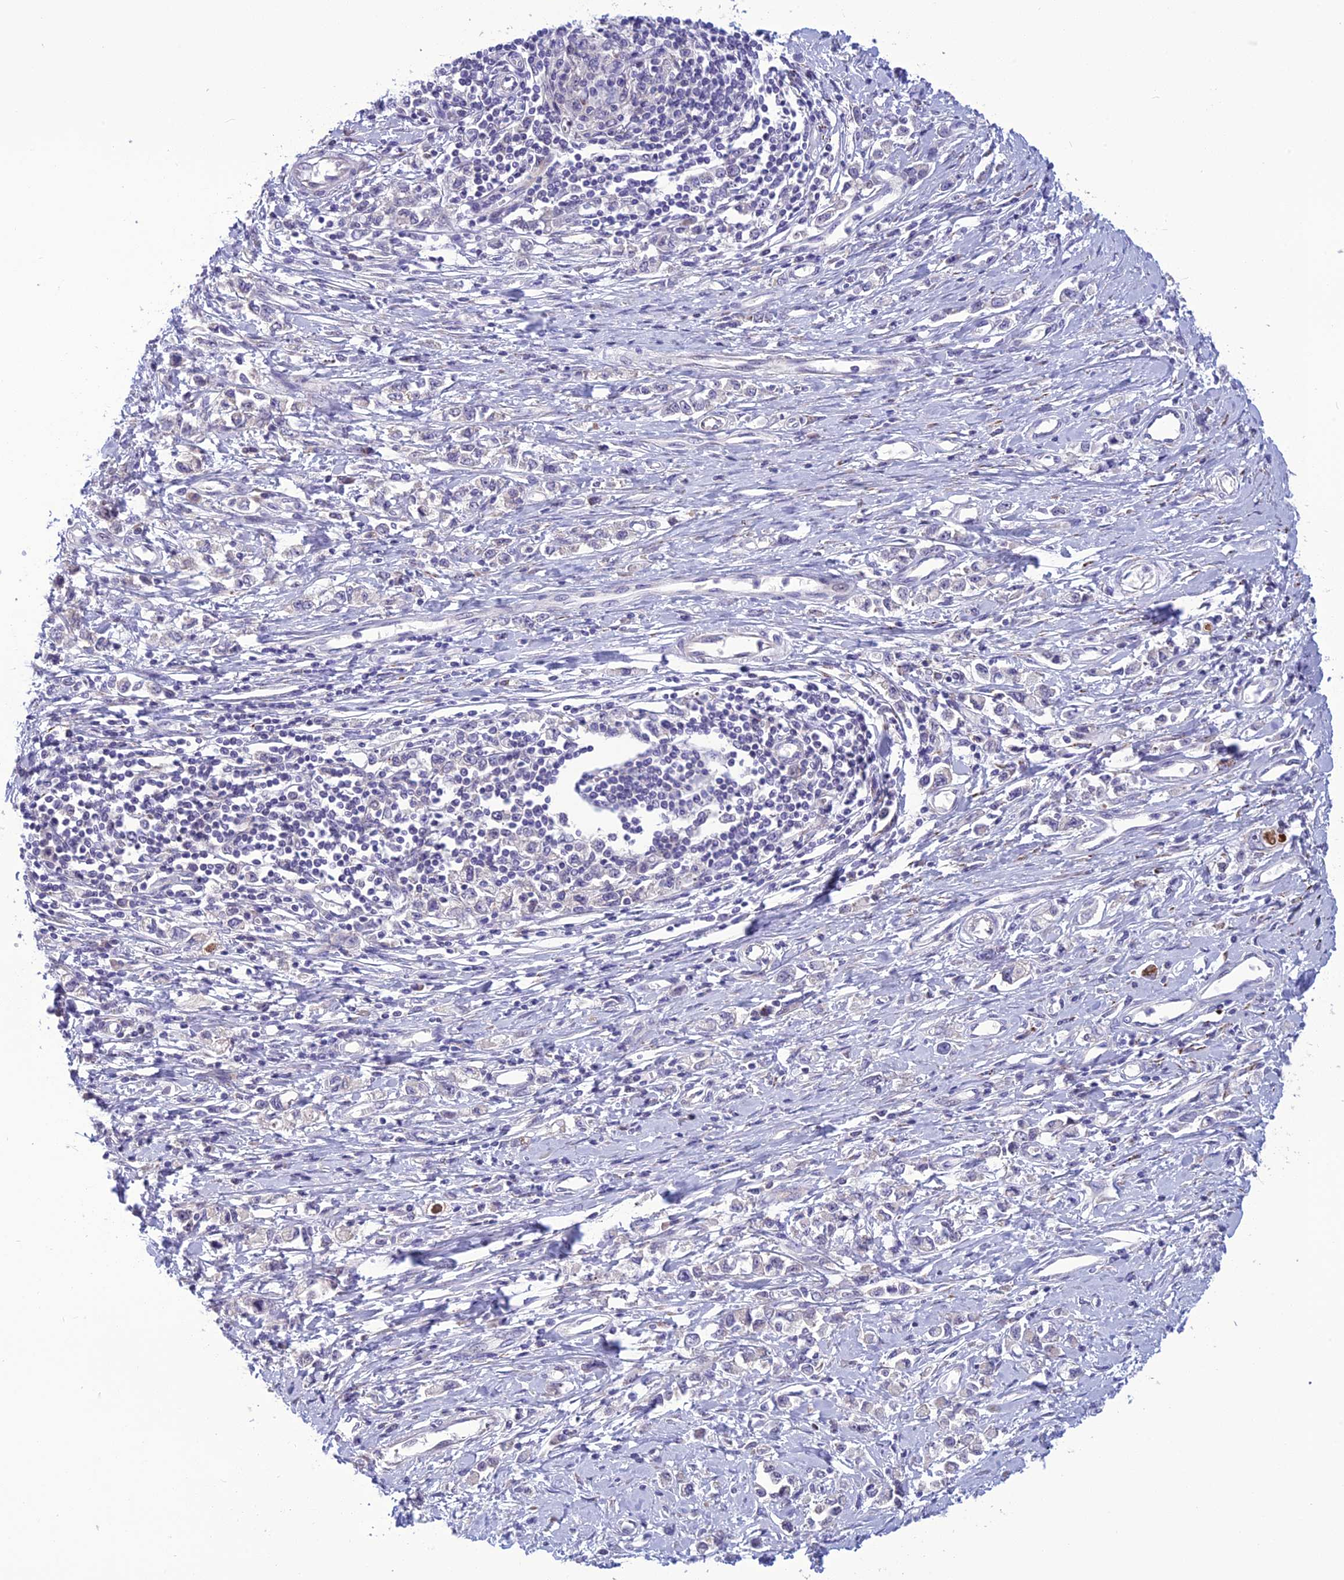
{"staining": {"intensity": "negative", "quantity": "none", "location": "none"}, "tissue": "stomach cancer", "cell_type": "Tumor cells", "image_type": "cancer", "snomed": [{"axis": "morphology", "description": "Adenocarcinoma, NOS"}, {"axis": "topography", "description": "Stomach"}], "caption": "Human stomach cancer (adenocarcinoma) stained for a protein using IHC demonstrates no staining in tumor cells.", "gene": "PSMF1", "patient": {"sex": "female", "age": 76}}